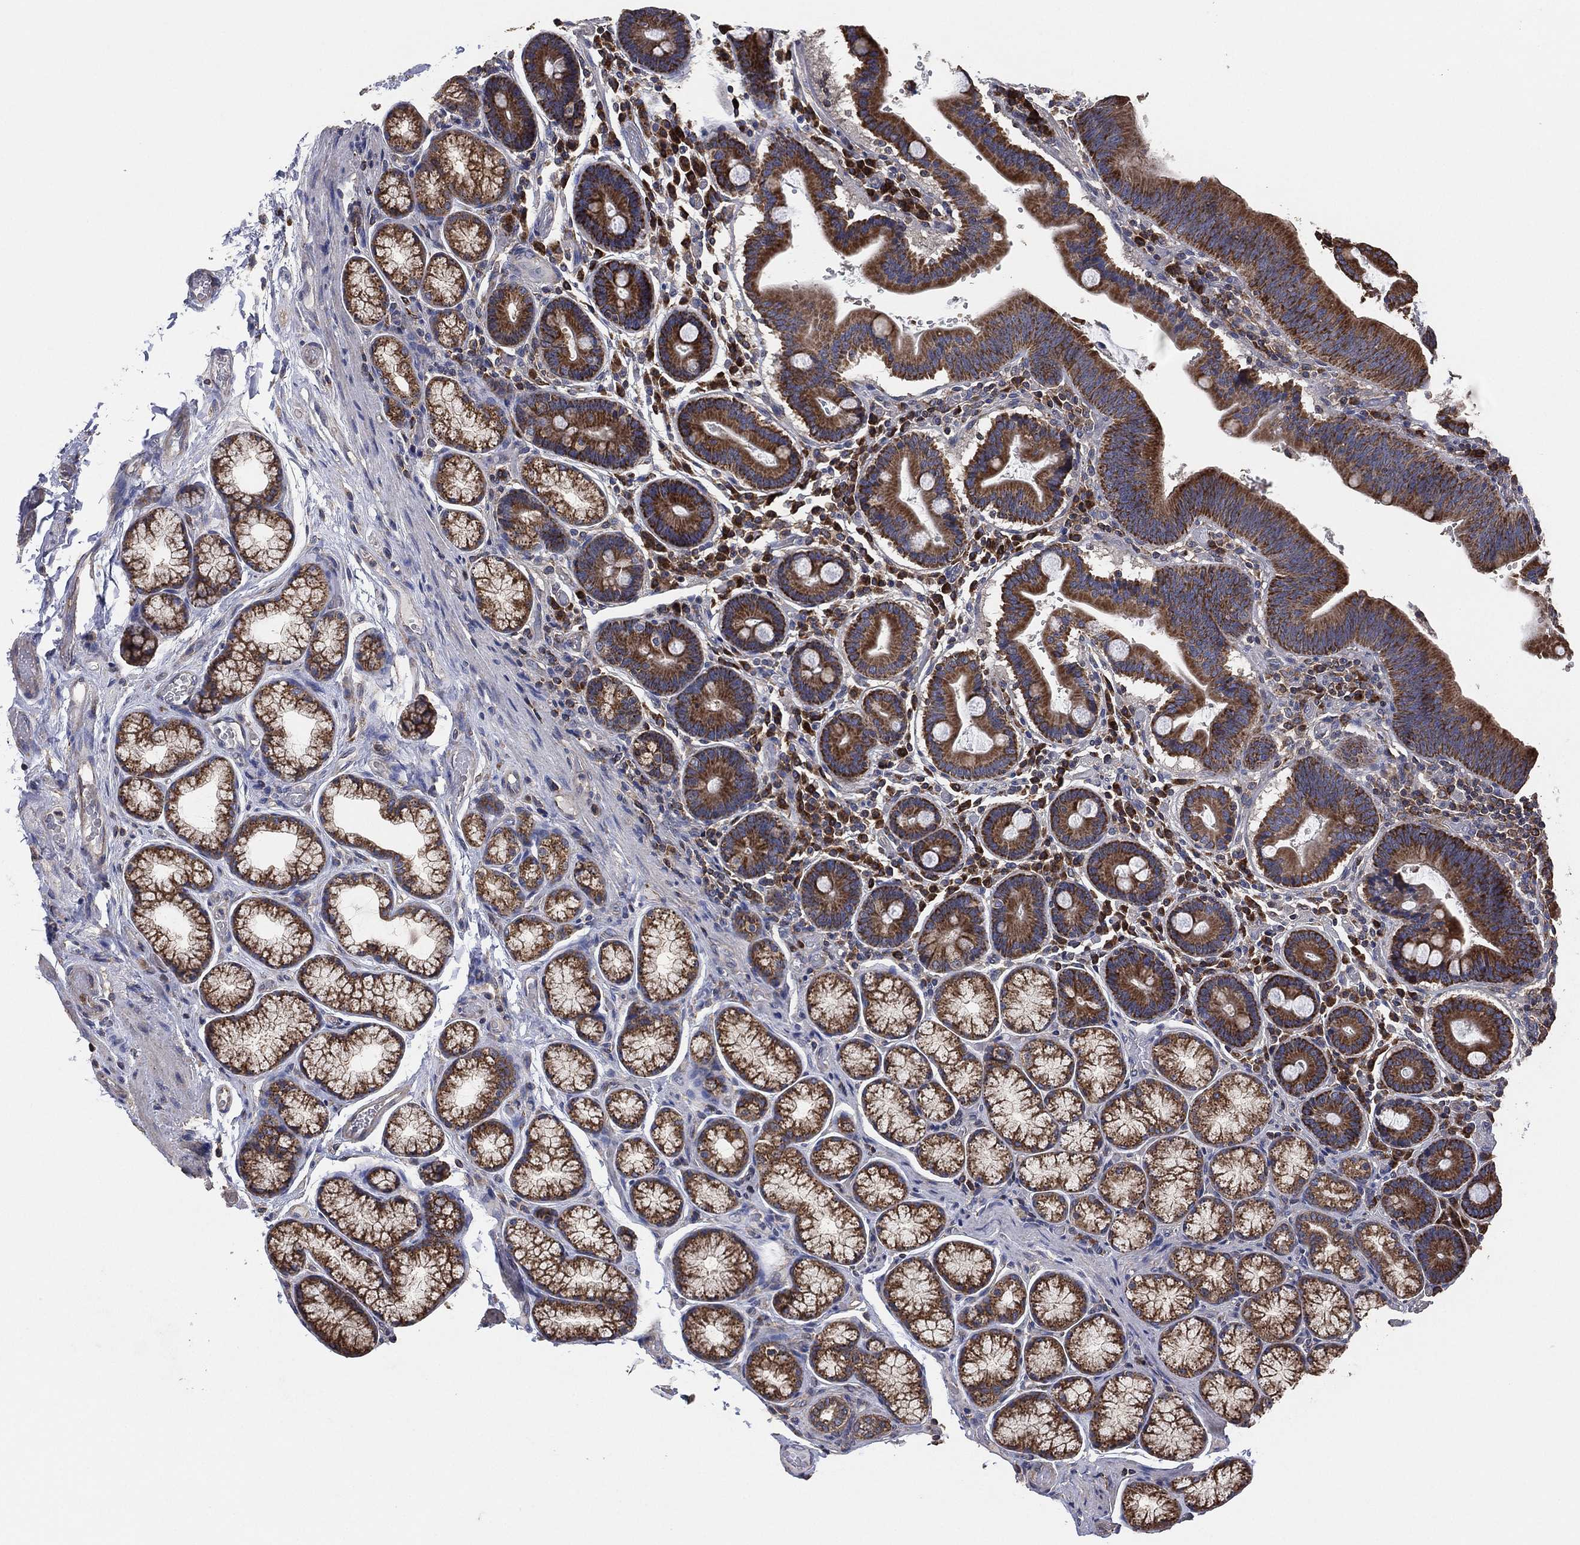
{"staining": {"intensity": "strong", "quantity": "25%-75%", "location": "cytoplasmic/membranous"}, "tissue": "duodenum", "cell_type": "Glandular cells", "image_type": "normal", "snomed": [{"axis": "morphology", "description": "Normal tissue, NOS"}, {"axis": "topography", "description": "Duodenum"}], "caption": "An immunohistochemistry histopathology image of benign tissue is shown. Protein staining in brown shows strong cytoplasmic/membranous positivity in duodenum within glandular cells.", "gene": "LIMD1", "patient": {"sex": "female", "age": 62}}